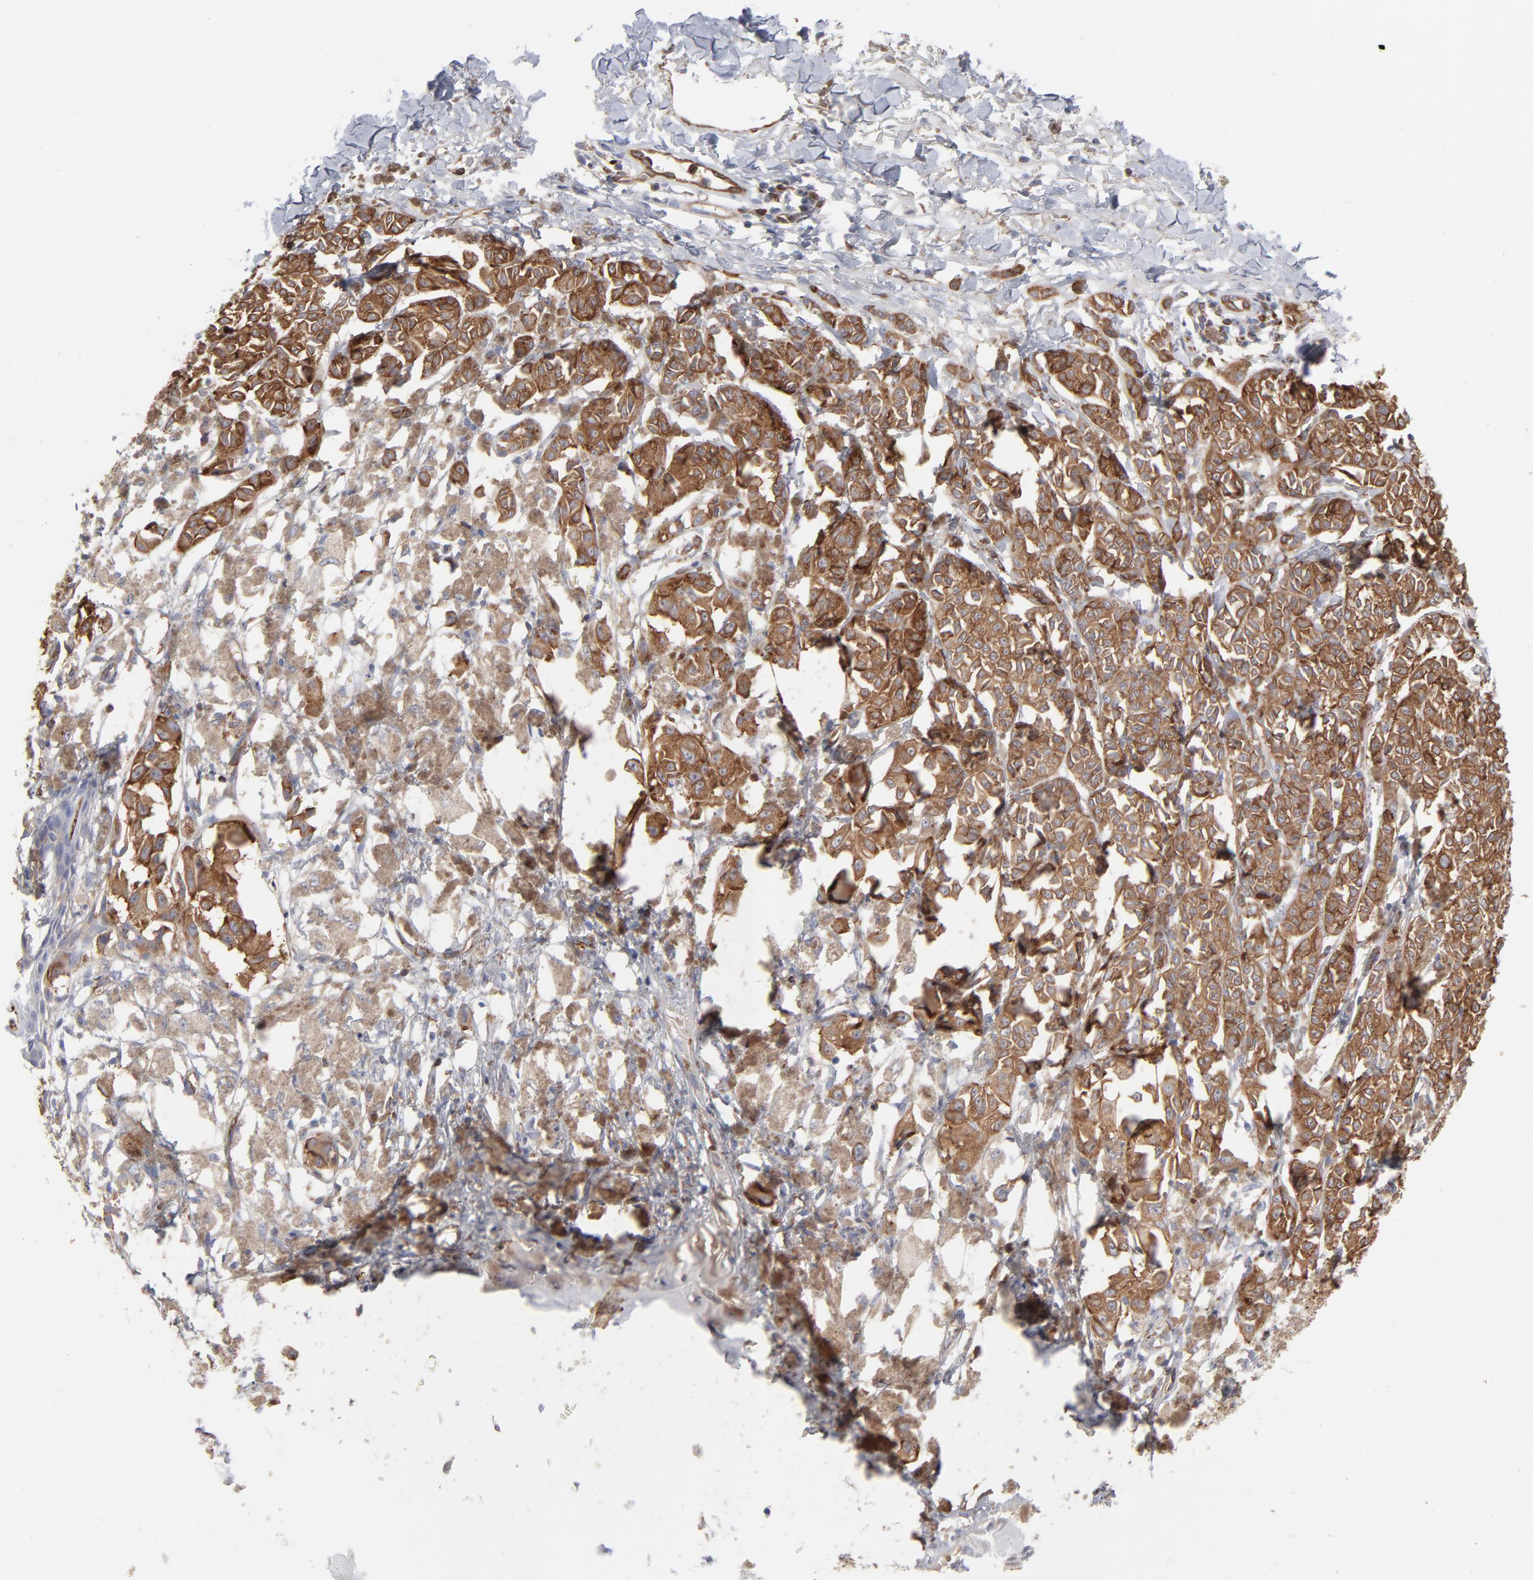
{"staining": {"intensity": "strong", "quantity": ">75%", "location": "cytoplasmic/membranous"}, "tissue": "melanoma", "cell_type": "Tumor cells", "image_type": "cancer", "snomed": [{"axis": "morphology", "description": "Malignant melanoma, NOS"}, {"axis": "topography", "description": "Skin"}], "caption": "High-power microscopy captured an immunohistochemistry photomicrograph of malignant melanoma, revealing strong cytoplasmic/membranous positivity in about >75% of tumor cells.", "gene": "PXN", "patient": {"sex": "male", "age": 76}}